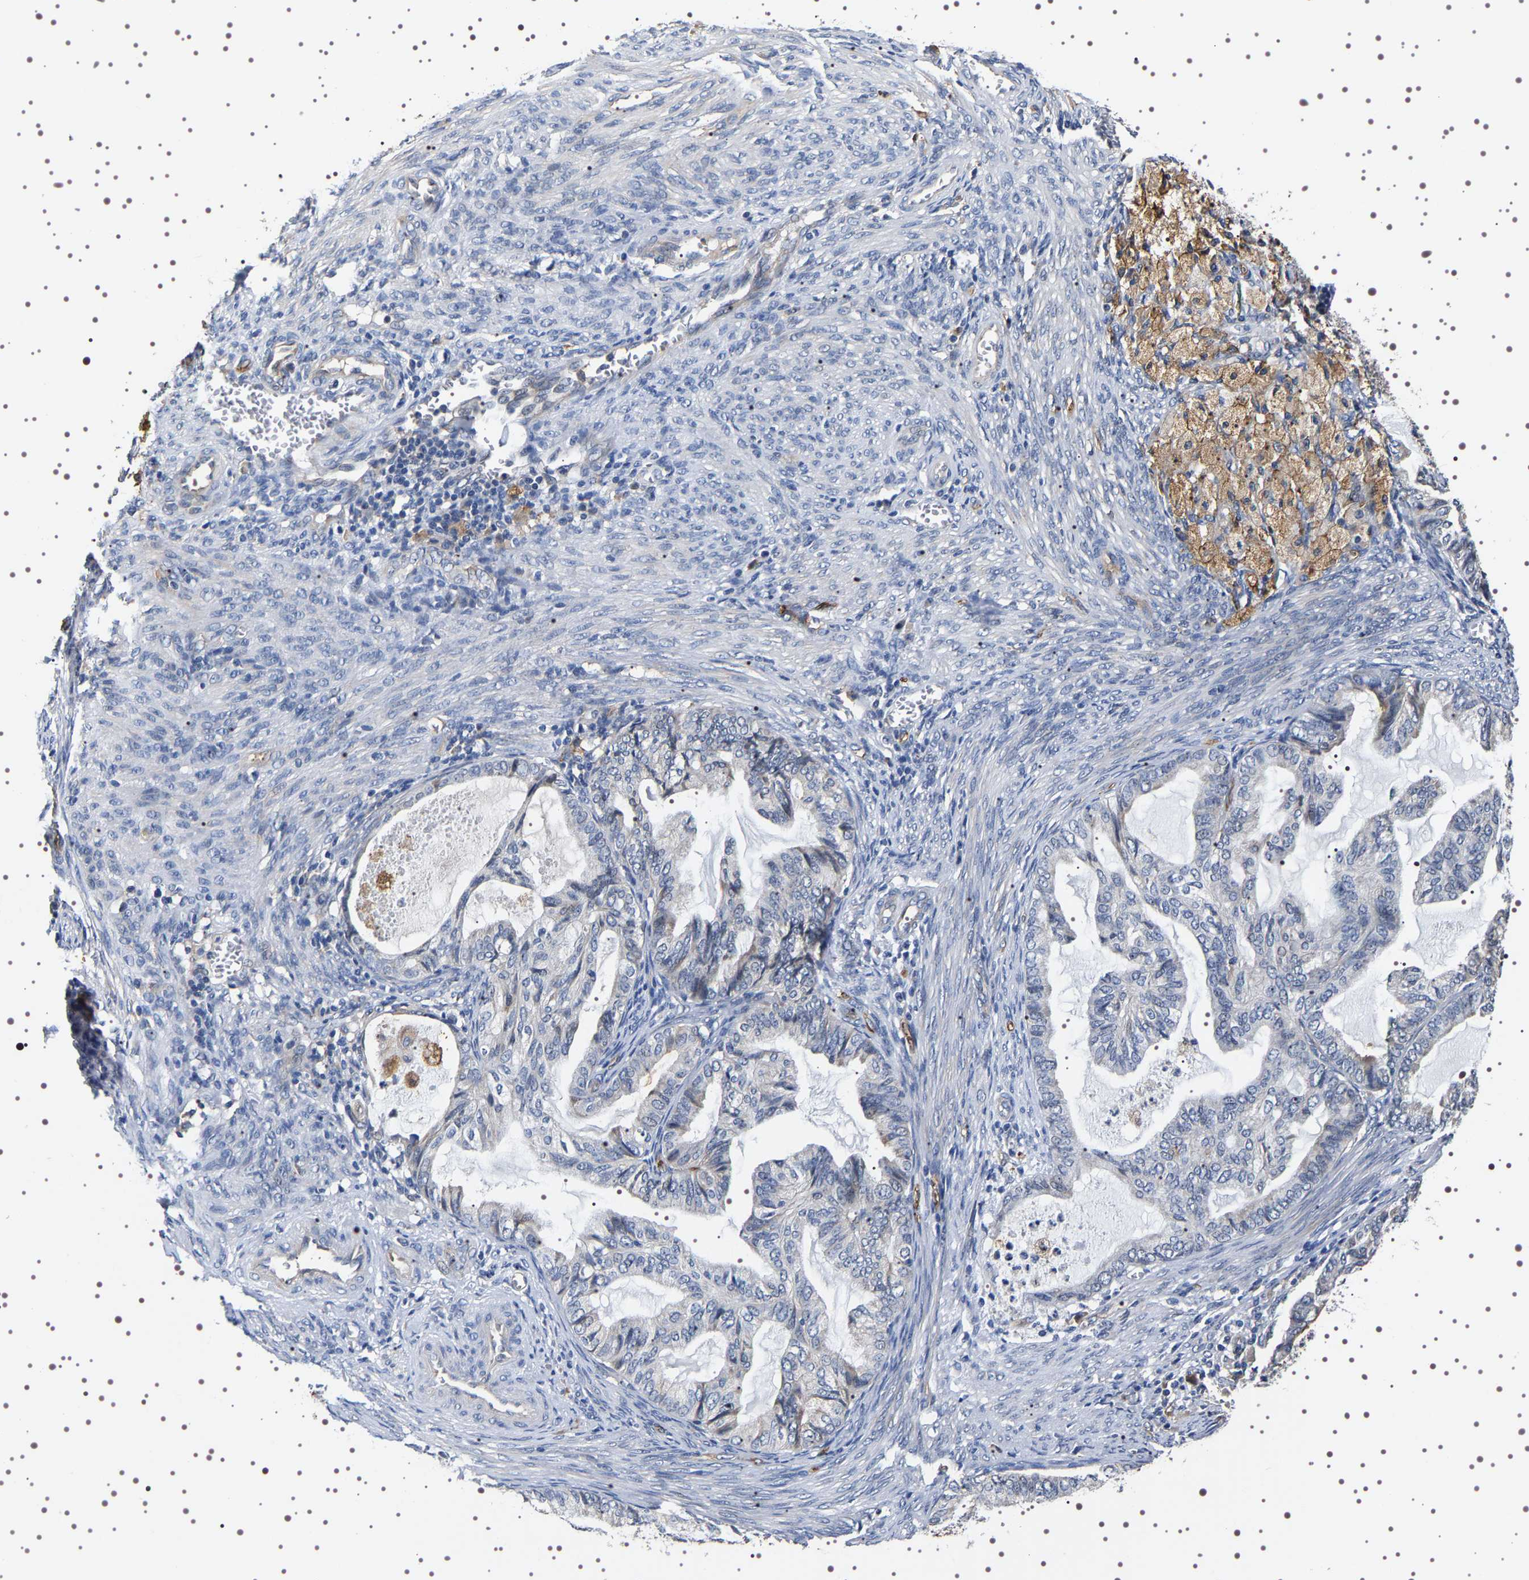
{"staining": {"intensity": "negative", "quantity": "none", "location": "none"}, "tissue": "cervical cancer", "cell_type": "Tumor cells", "image_type": "cancer", "snomed": [{"axis": "morphology", "description": "Normal tissue, NOS"}, {"axis": "morphology", "description": "Adenocarcinoma, NOS"}, {"axis": "topography", "description": "Cervix"}, {"axis": "topography", "description": "Endometrium"}], "caption": "Immunohistochemistry of human cervical cancer (adenocarcinoma) reveals no staining in tumor cells.", "gene": "ALPL", "patient": {"sex": "female", "age": 86}}